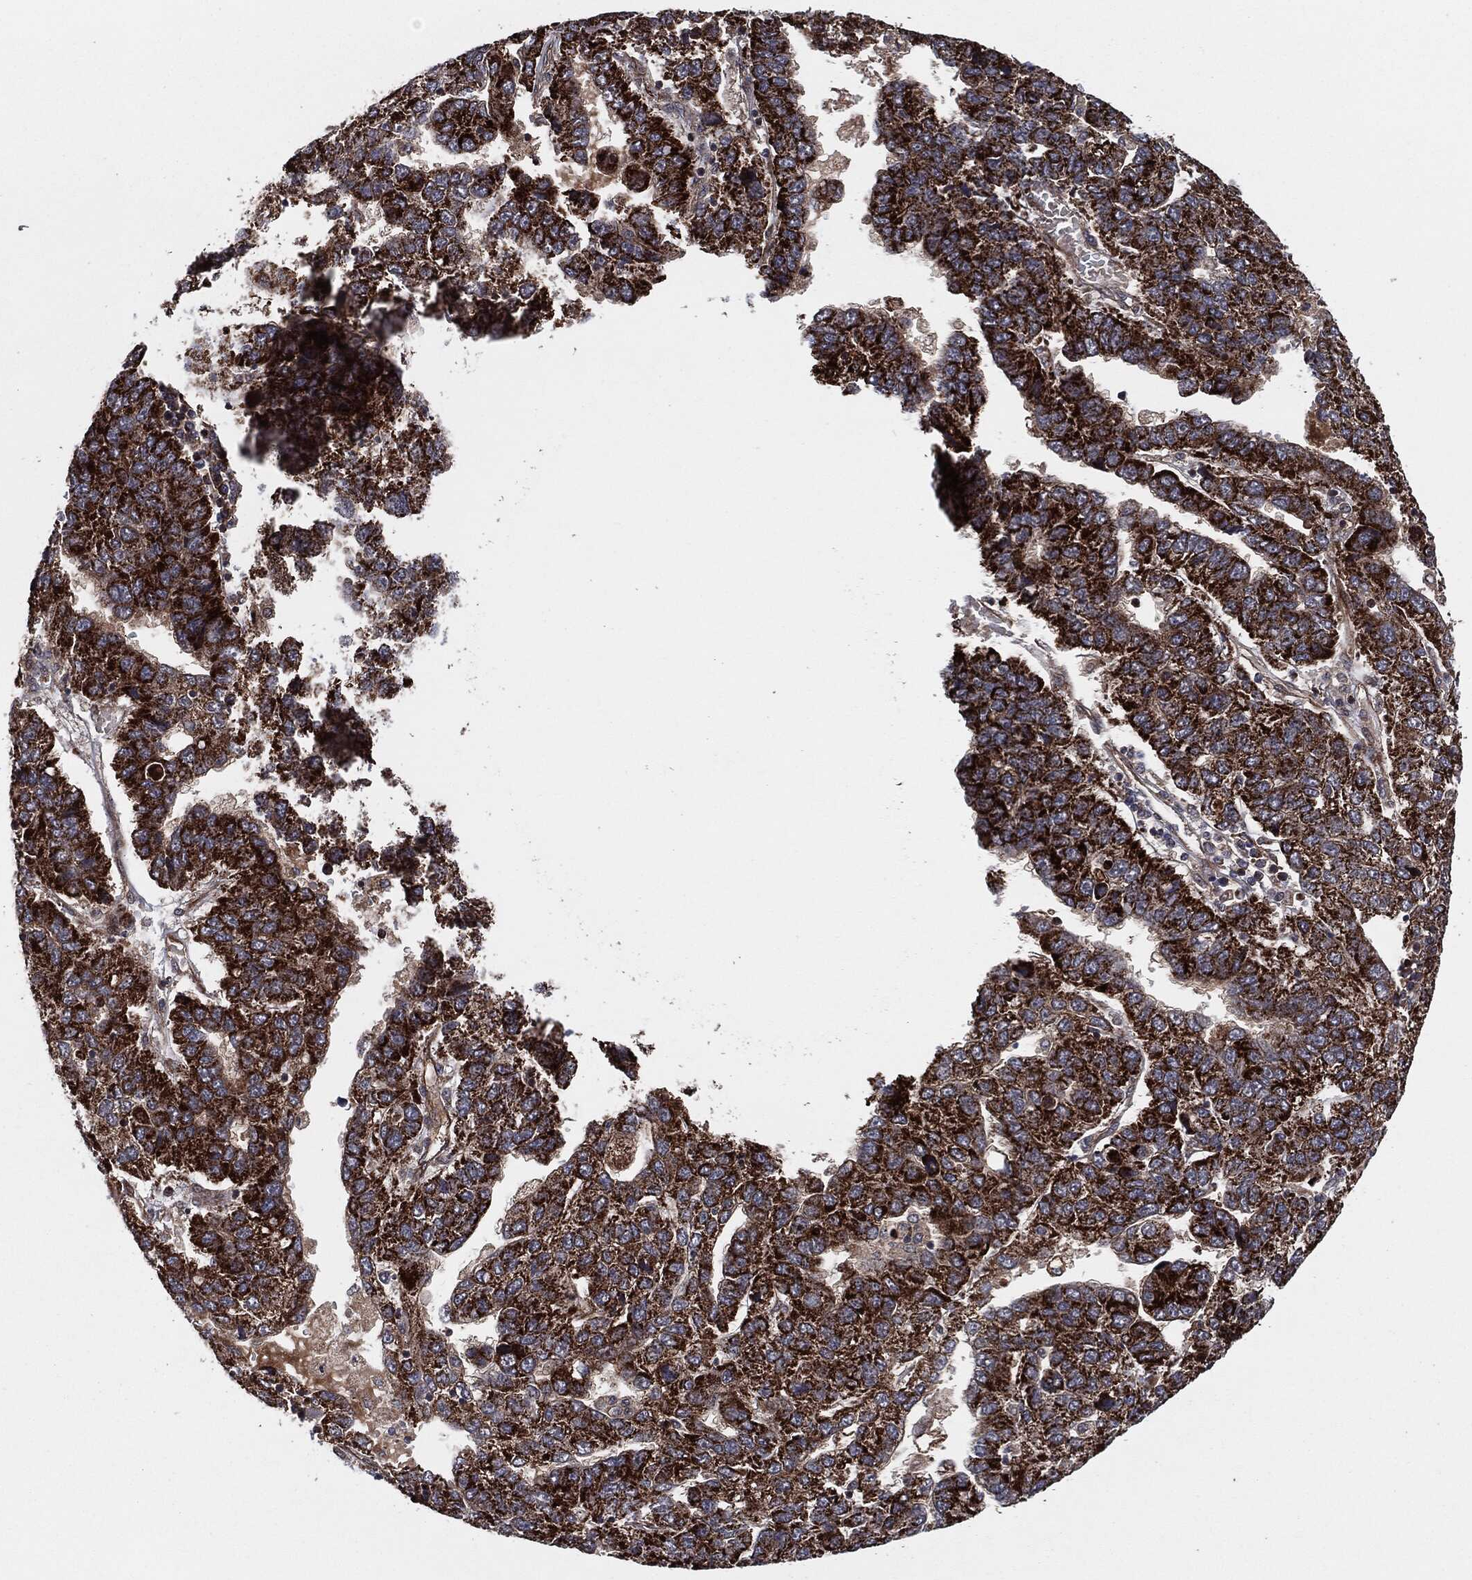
{"staining": {"intensity": "strong", "quantity": ">75%", "location": "cytoplasmic/membranous"}, "tissue": "pancreatic cancer", "cell_type": "Tumor cells", "image_type": "cancer", "snomed": [{"axis": "morphology", "description": "Adenocarcinoma, NOS"}, {"axis": "topography", "description": "Pancreas"}], "caption": "Immunohistochemical staining of adenocarcinoma (pancreatic) reveals high levels of strong cytoplasmic/membranous protein positivity in approximately >75% of tumor cells. (DAB (3,3'-diaminobenzidine) = brown stain, brightfield microscopy at high magnification).", "gene": "BCAR1", "patient": {"sex": "female", "age": 61}}